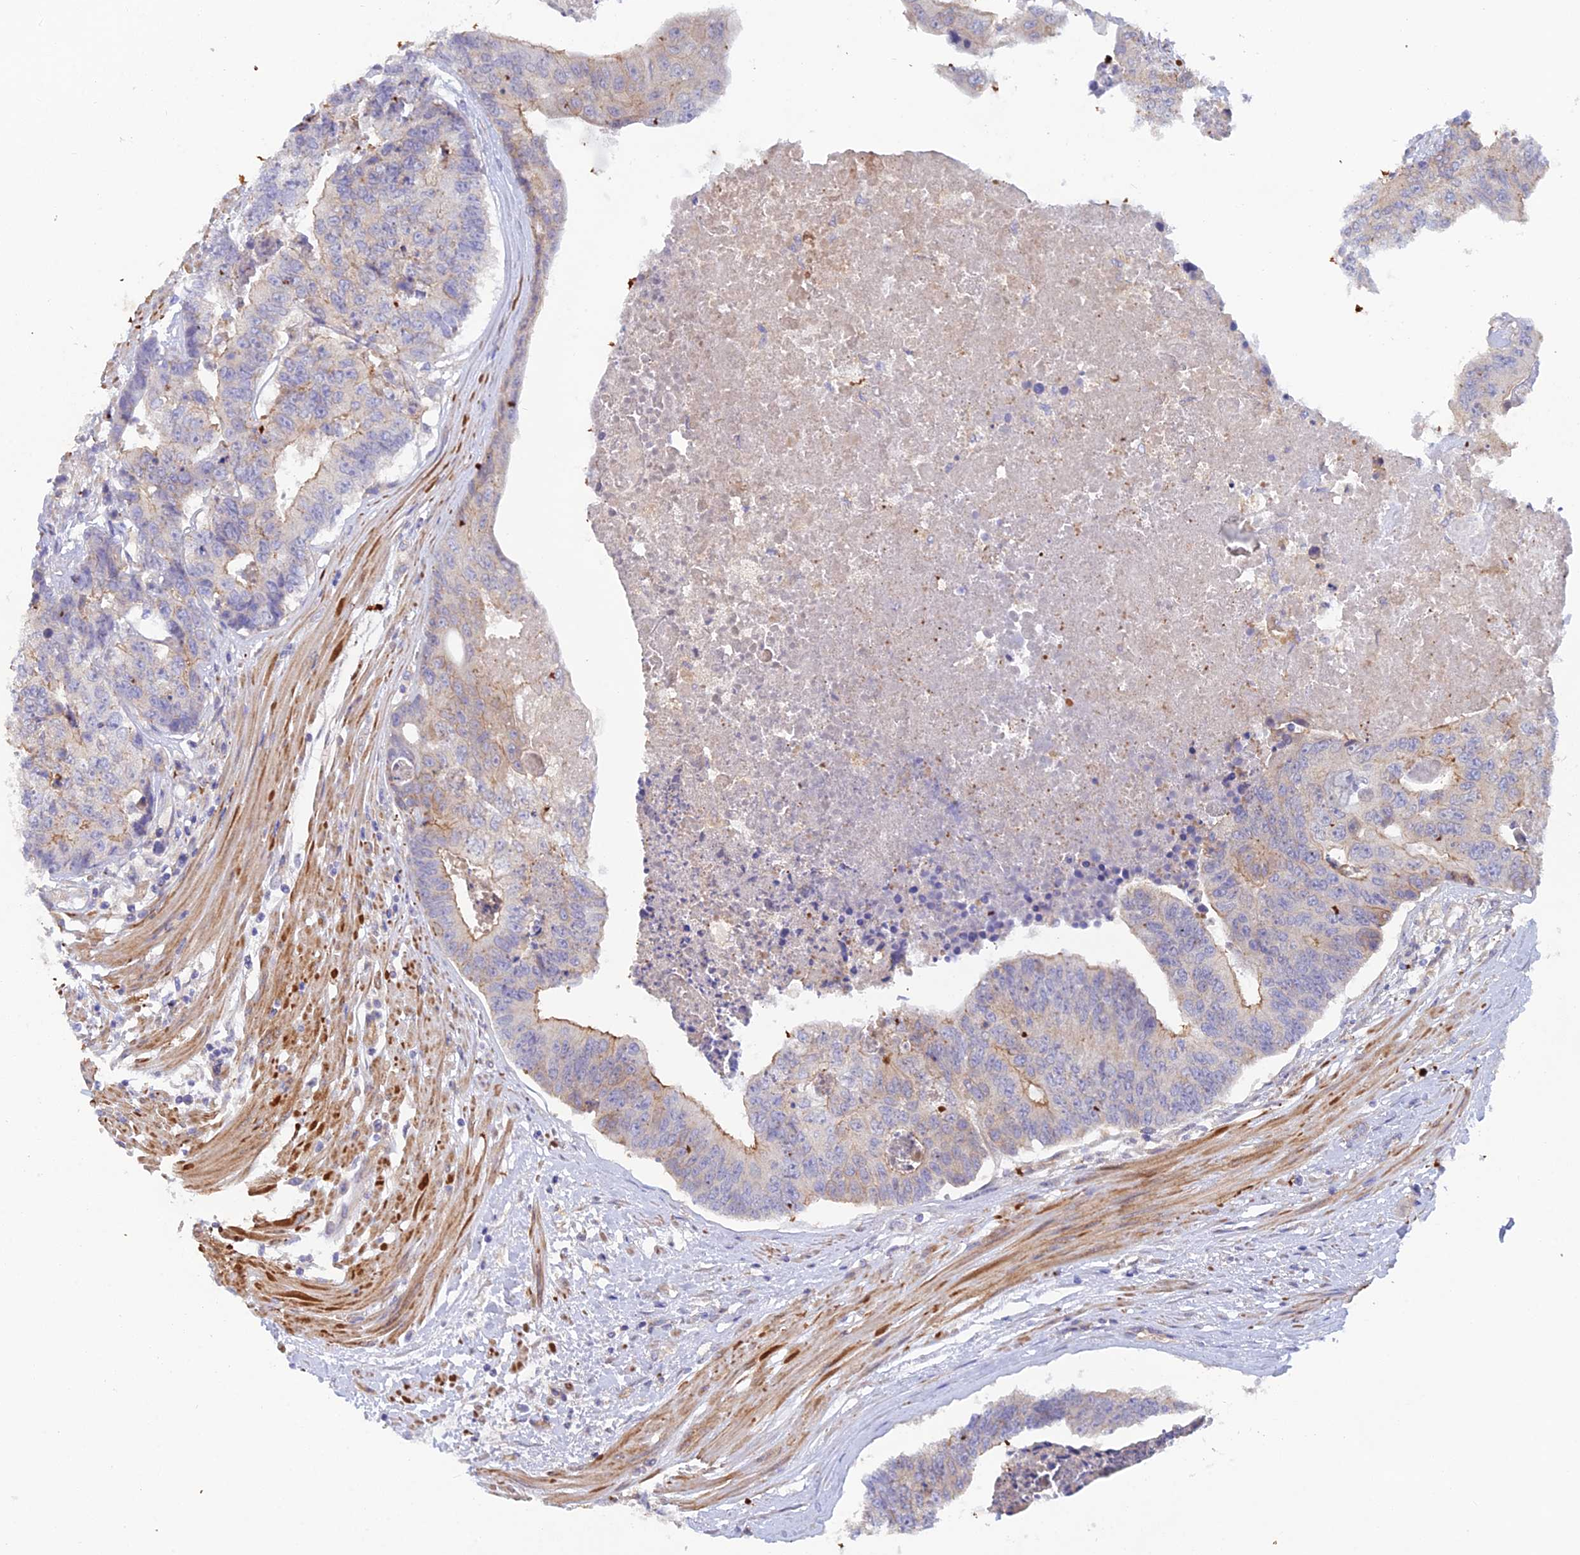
{"staining": {"intensity": "moderate", "quantity": "<25%", "location": "cytoplasmic/membranous"}, "tissue": "colorectal cancer", "cell_type": "Tumor cells", "image_type": "cancer", "snomed": [{"axis": "morphology", "description": "Adenocarcinoma, NOS"}, {"axis": "topography", "description": "Colon"}], "caption": "Colorectal adenocarcinoma stained with a brown dye shows moderate cytoplasmic/membranous positive expression in approximately <25% of tumor cells.", "gene": "FZR1", "patient": {"sex": "female", "age": 67}}